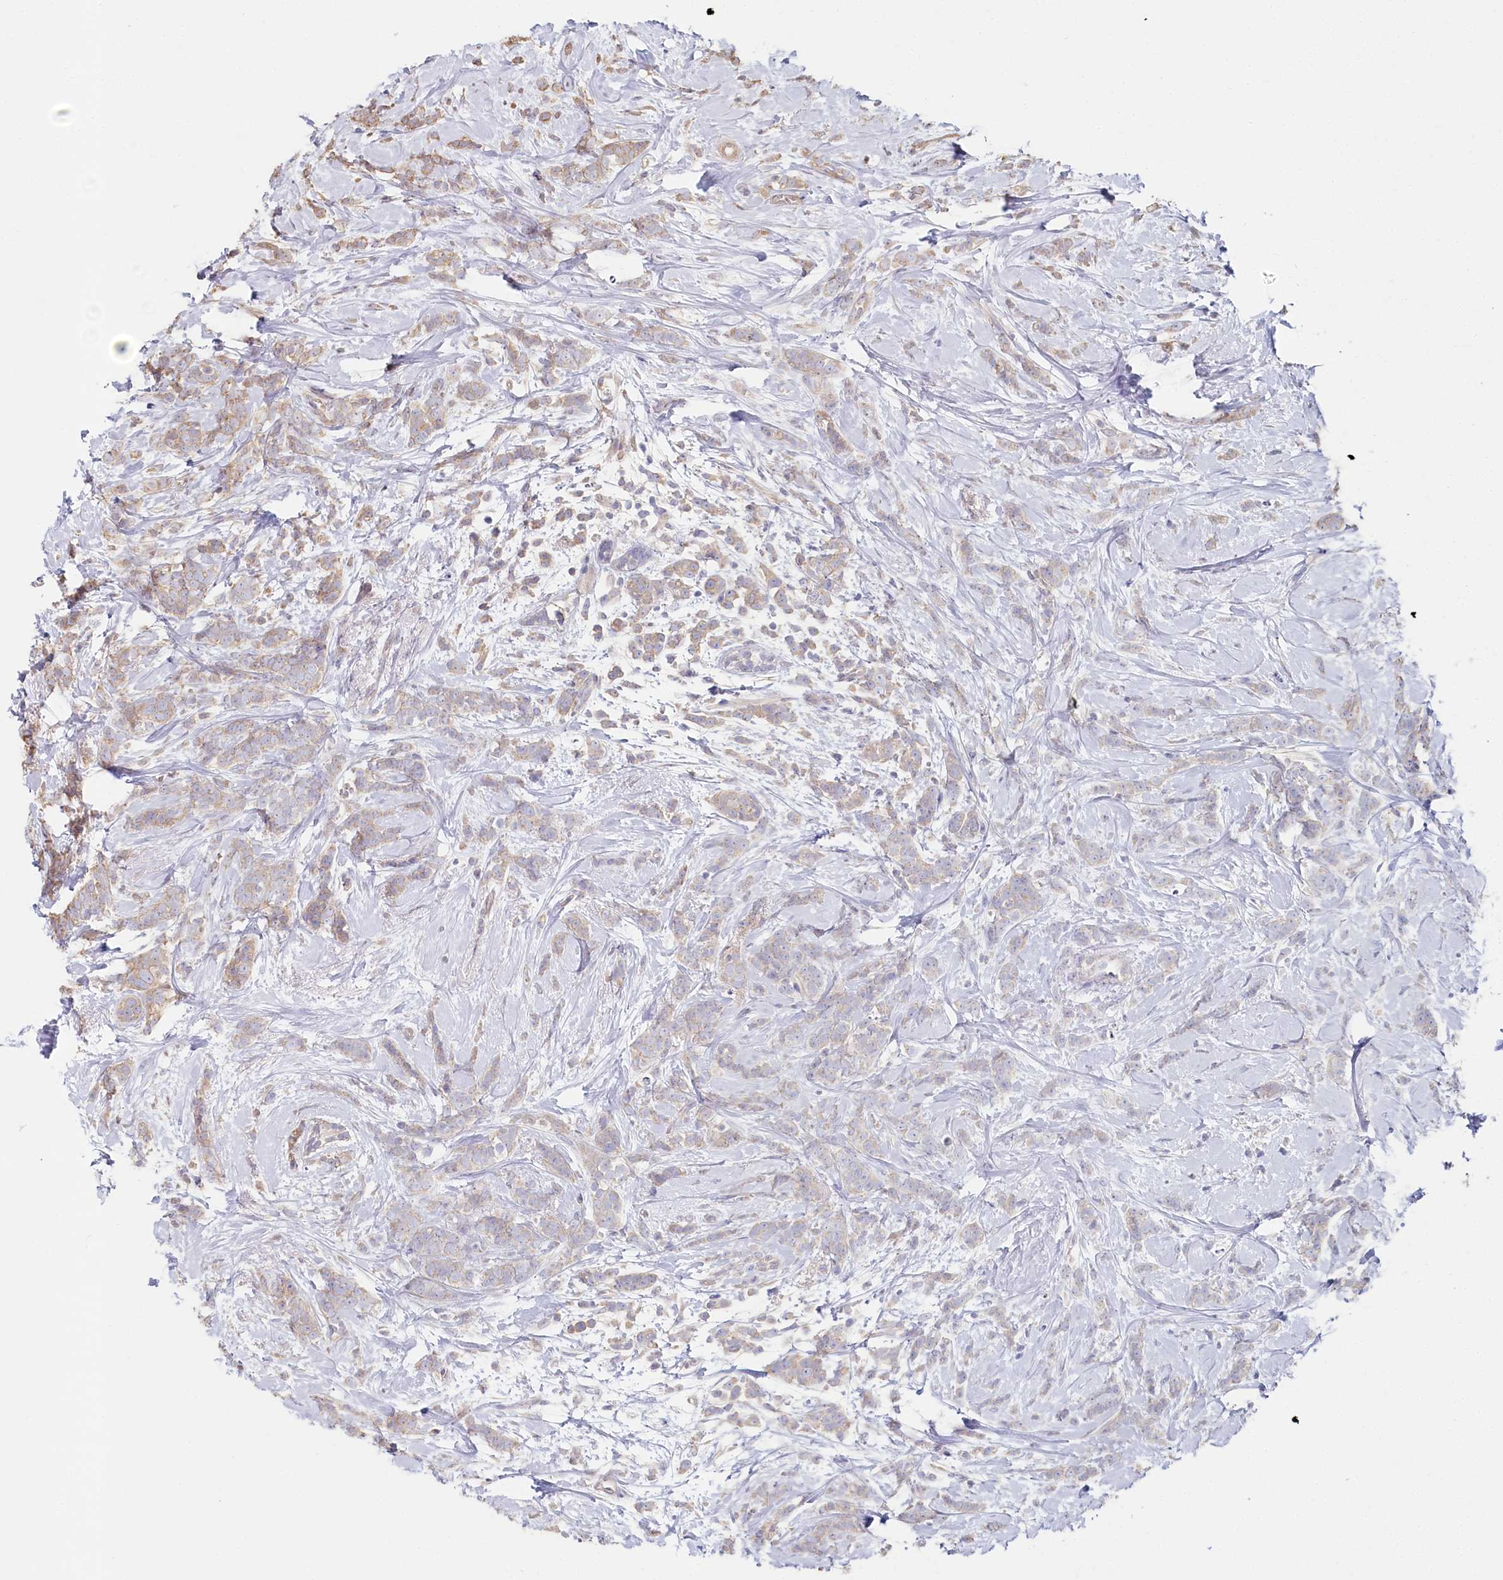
{"staining": {"intensity": "moderate", "quantity": "<25%", "location": "cytoplasmic/membranous"}, "tissue": "breast cancer", "cell_type": "Tumor cells", "image_type": "cancer", "snomed": [{"axis": "morphology", "description": "Lobular carcinoma"}, {"axis": "topography", "description": "Breast"}], "caption": "This photomicrograph exhibits immunohistochemistry staining of human breast cancer, with low moderate cytoplasmic/membranous positivity in approximately <25% of tumor cells.", "gene": "TCHP", "patient": {"sex": "female", "age": 58}}